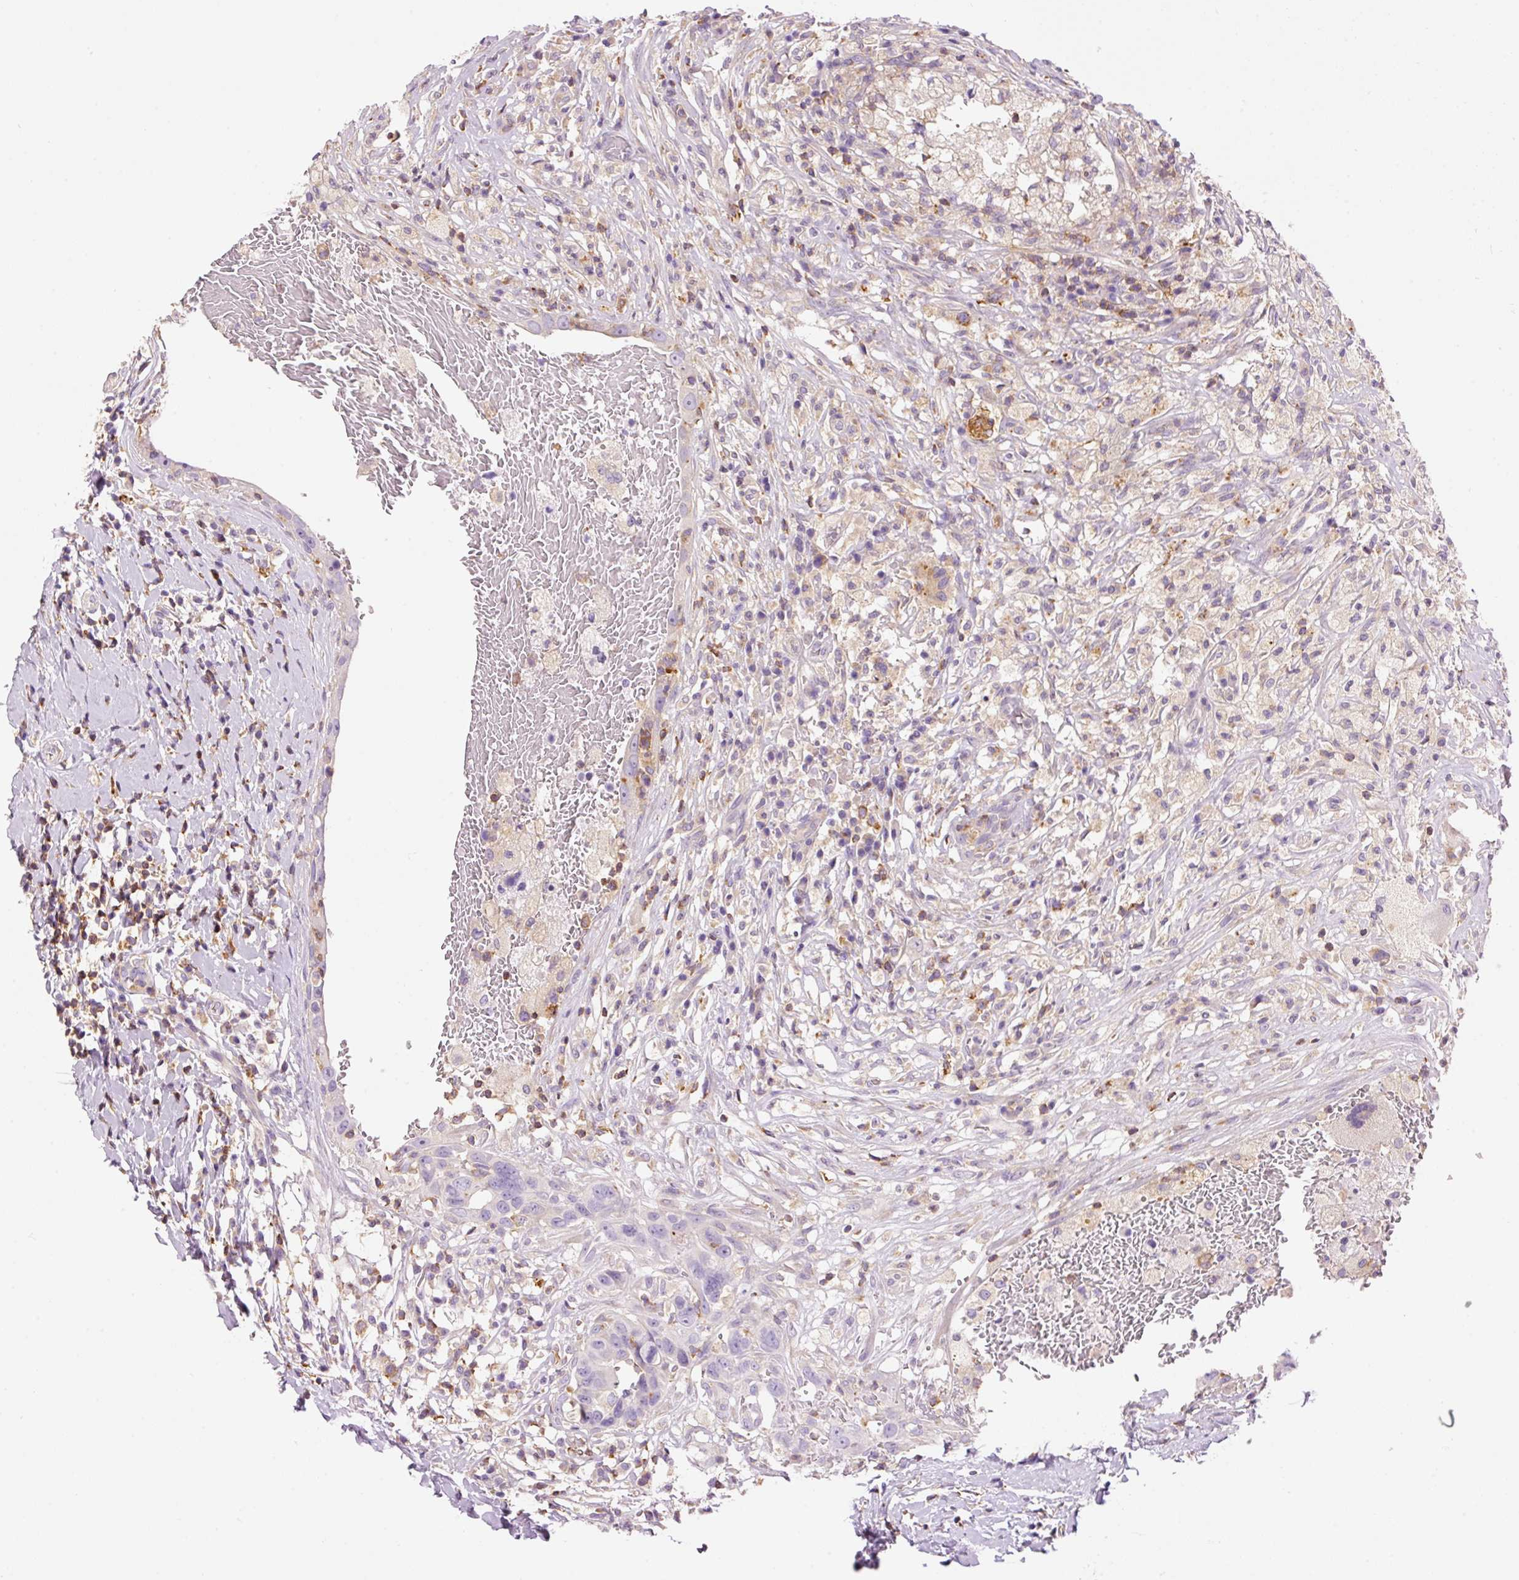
{"staining": {"intensity": "negative", "quantity": "none", "location": "none"}, "tissue": "breast cancer", "cell_type": "Tumor cells", "image_type": "cancer", "snomed": [{"axis": "morphology", "description": "Duct carcinoma"}, {"axis": "topography", "description": "Breast"}], "caption": "A photomicrograph of breast invasive ductal carcinoma stained for a protein shows no brown staining in tumor cells. (Brightfield microscopy of DAB immunohistochemistry at high magnification).", "gene": "DOK6", "patient": {"sex": "female", "age": 27}}